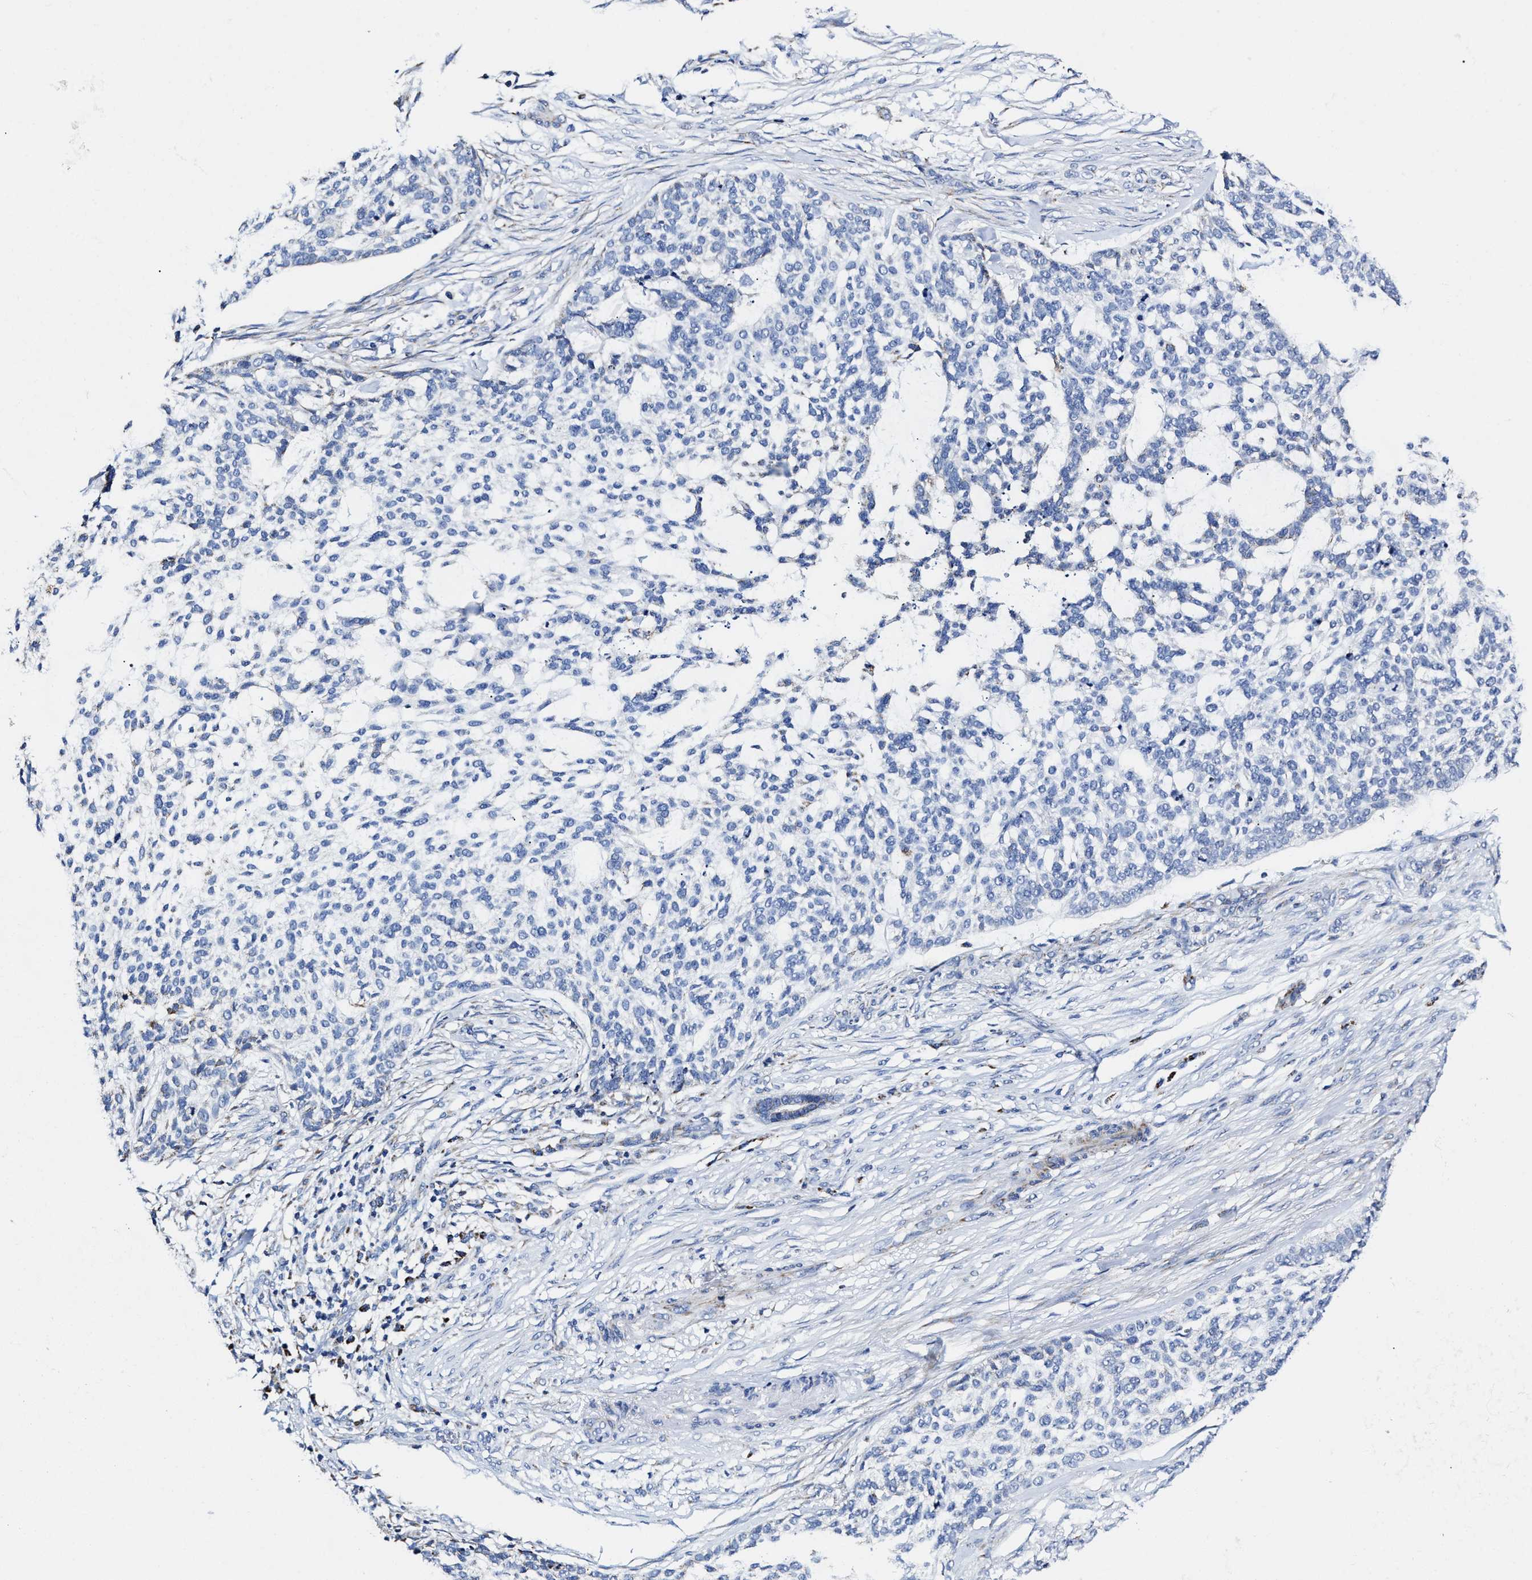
{"staining": {"intensity": "negative", "quantity": "none", "location": "none"}, "tissue": "skin cancer", "cell_type": "Tumor cells", "image_type": "cancer", "snomed": [{"axis": "morphology", "description": "Basal cell carcinoma"}, {"axis": "topography", "description": "Skin"}], "caption": "A micrograph of human skin basal cell carcinoma is negative for staining in tumor cells.", "gene": "HINT2", "patient": {"sex": "female", "age": 64}}